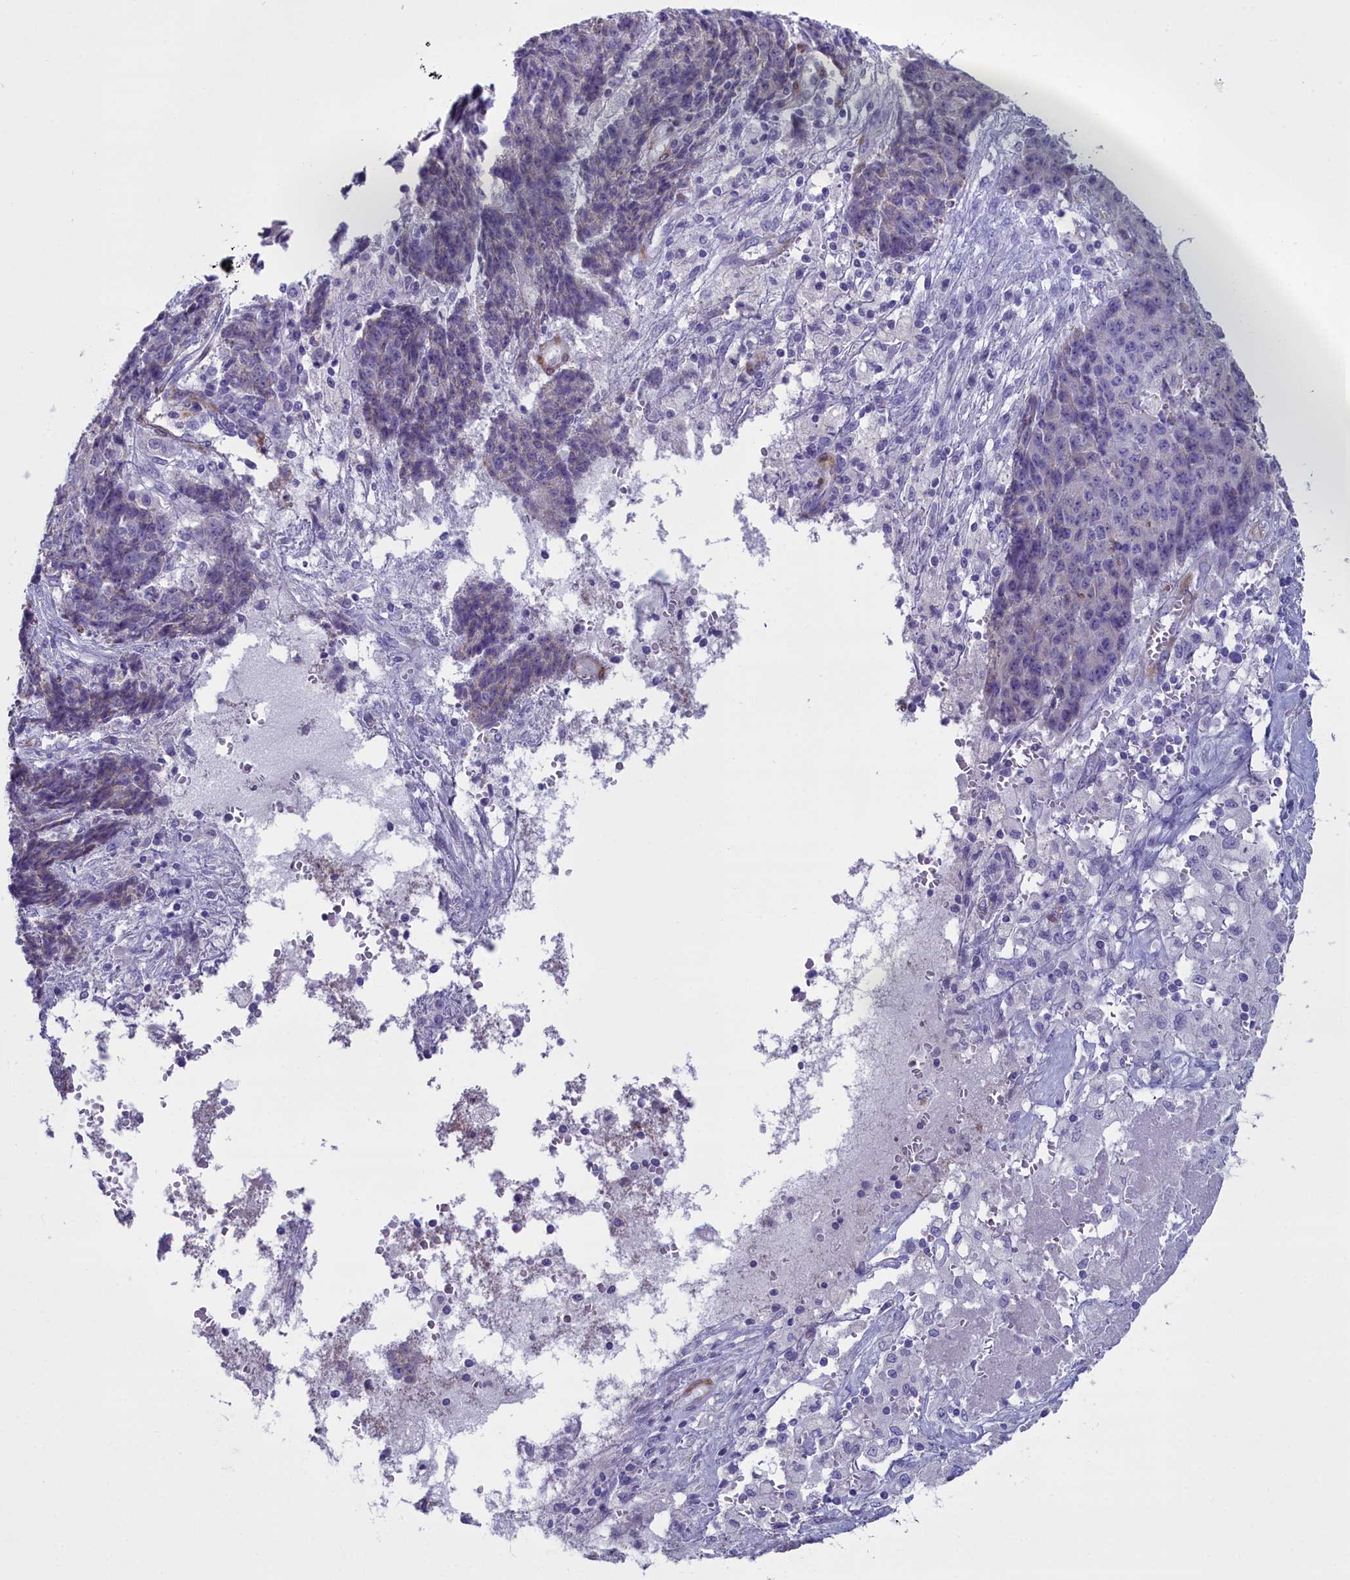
{"staining": {"intensity": "negative", "quantity": "none", "location": "none"}, "tissue": "ovarian cancer", "cell_type": "Tumor cells", "image_type": "cancer", "snomed": [{"axis": "morphology", "description": "Carcinoma, endometroid"}, {"axis": "topography", "description": "Ovary"}], "caption": "High power microscopy micrograph of an IHC histopathology image of ovarian cancer (endometroid carcinoma), revealing no significant expression in tumor cells.", "gene": "PPP1R14A", "patient": {"sex": "female", "age": 42}}